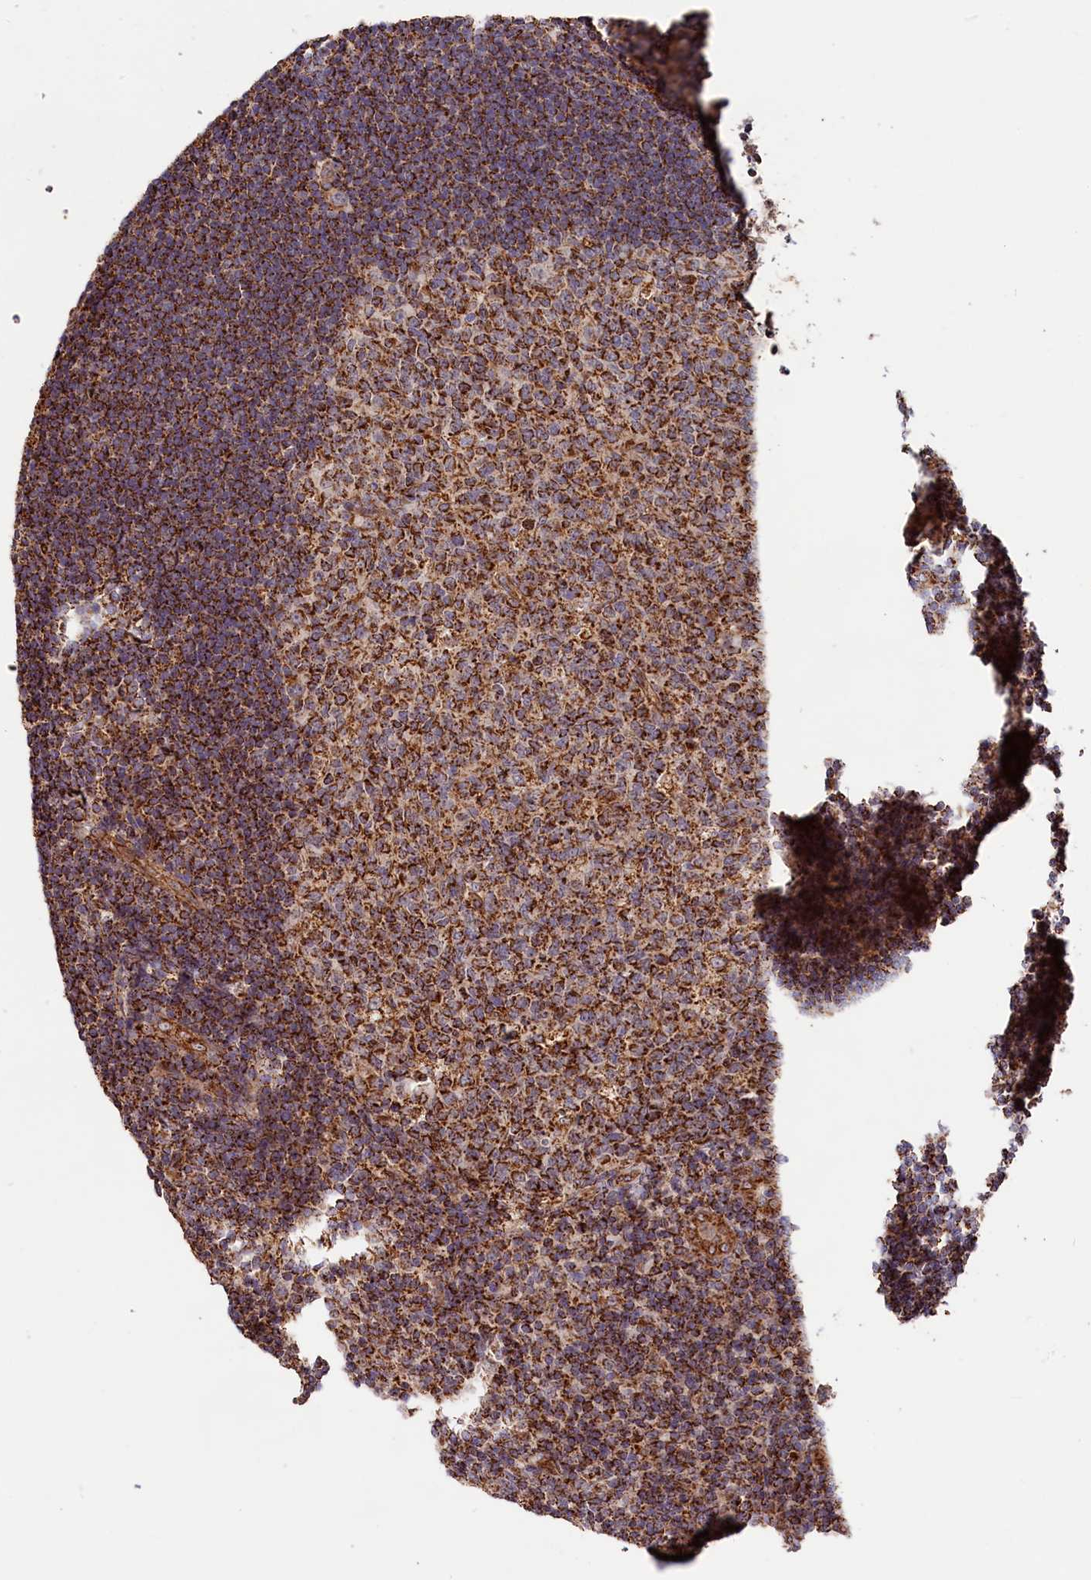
{"staining": {"intensity": "strong", "quantity": ">75%", "location": "cytoplasmic/membranous"}, "tissue": "tonsil", "cell_type": "Germinal center cells", "image_type": "normal", "snomed": [{"axis": "morphology", "description": "Normal tissue, NOS"}, {"axis": "topography", "description": "Tonsil"}], "caption": "Germinal center cells exhibit high levels of strong cytoplasmic/membranous expression in approximately >75% of cells in benign tonsil.", "gene": "MACROD1", "patient": {"sex": "male", "age": 17}}